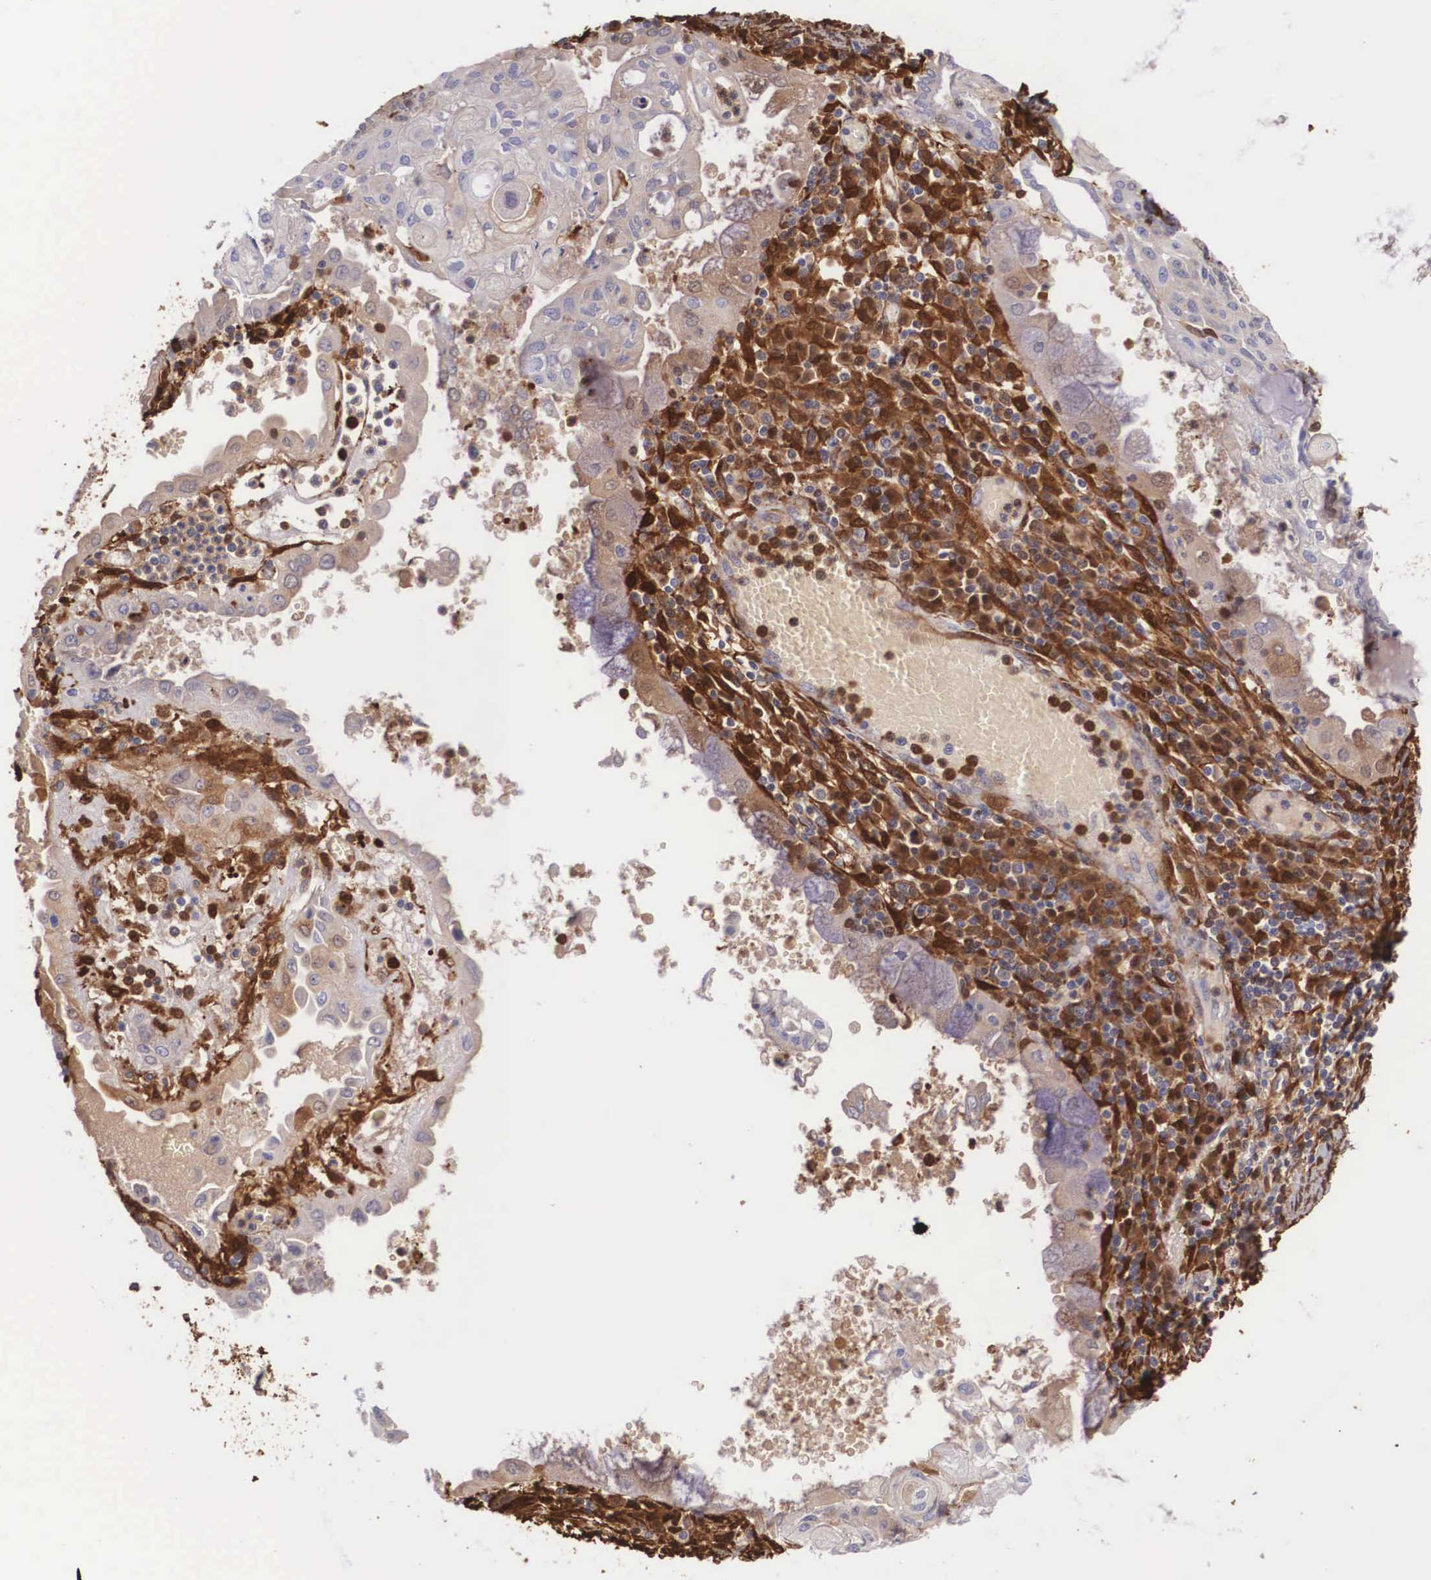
{"staining": {"intensity": "negative", "quantity": "none", "location": "none"}, "tissue": "endometrial cancer", "cell_type": "Tumor cells", "image_type": "cancer", "snomed": [{"axis": "morphology", "description": "Adenocarcinoma, NOS"}, {"axis": "topography", "description": "Endometrium"}], "caption": "Endometrial cancer stained for a protein using IHC displays no staining tumor cells.", "gene": "LGALS1", "patient": {"sex": "female", "age": 79}}